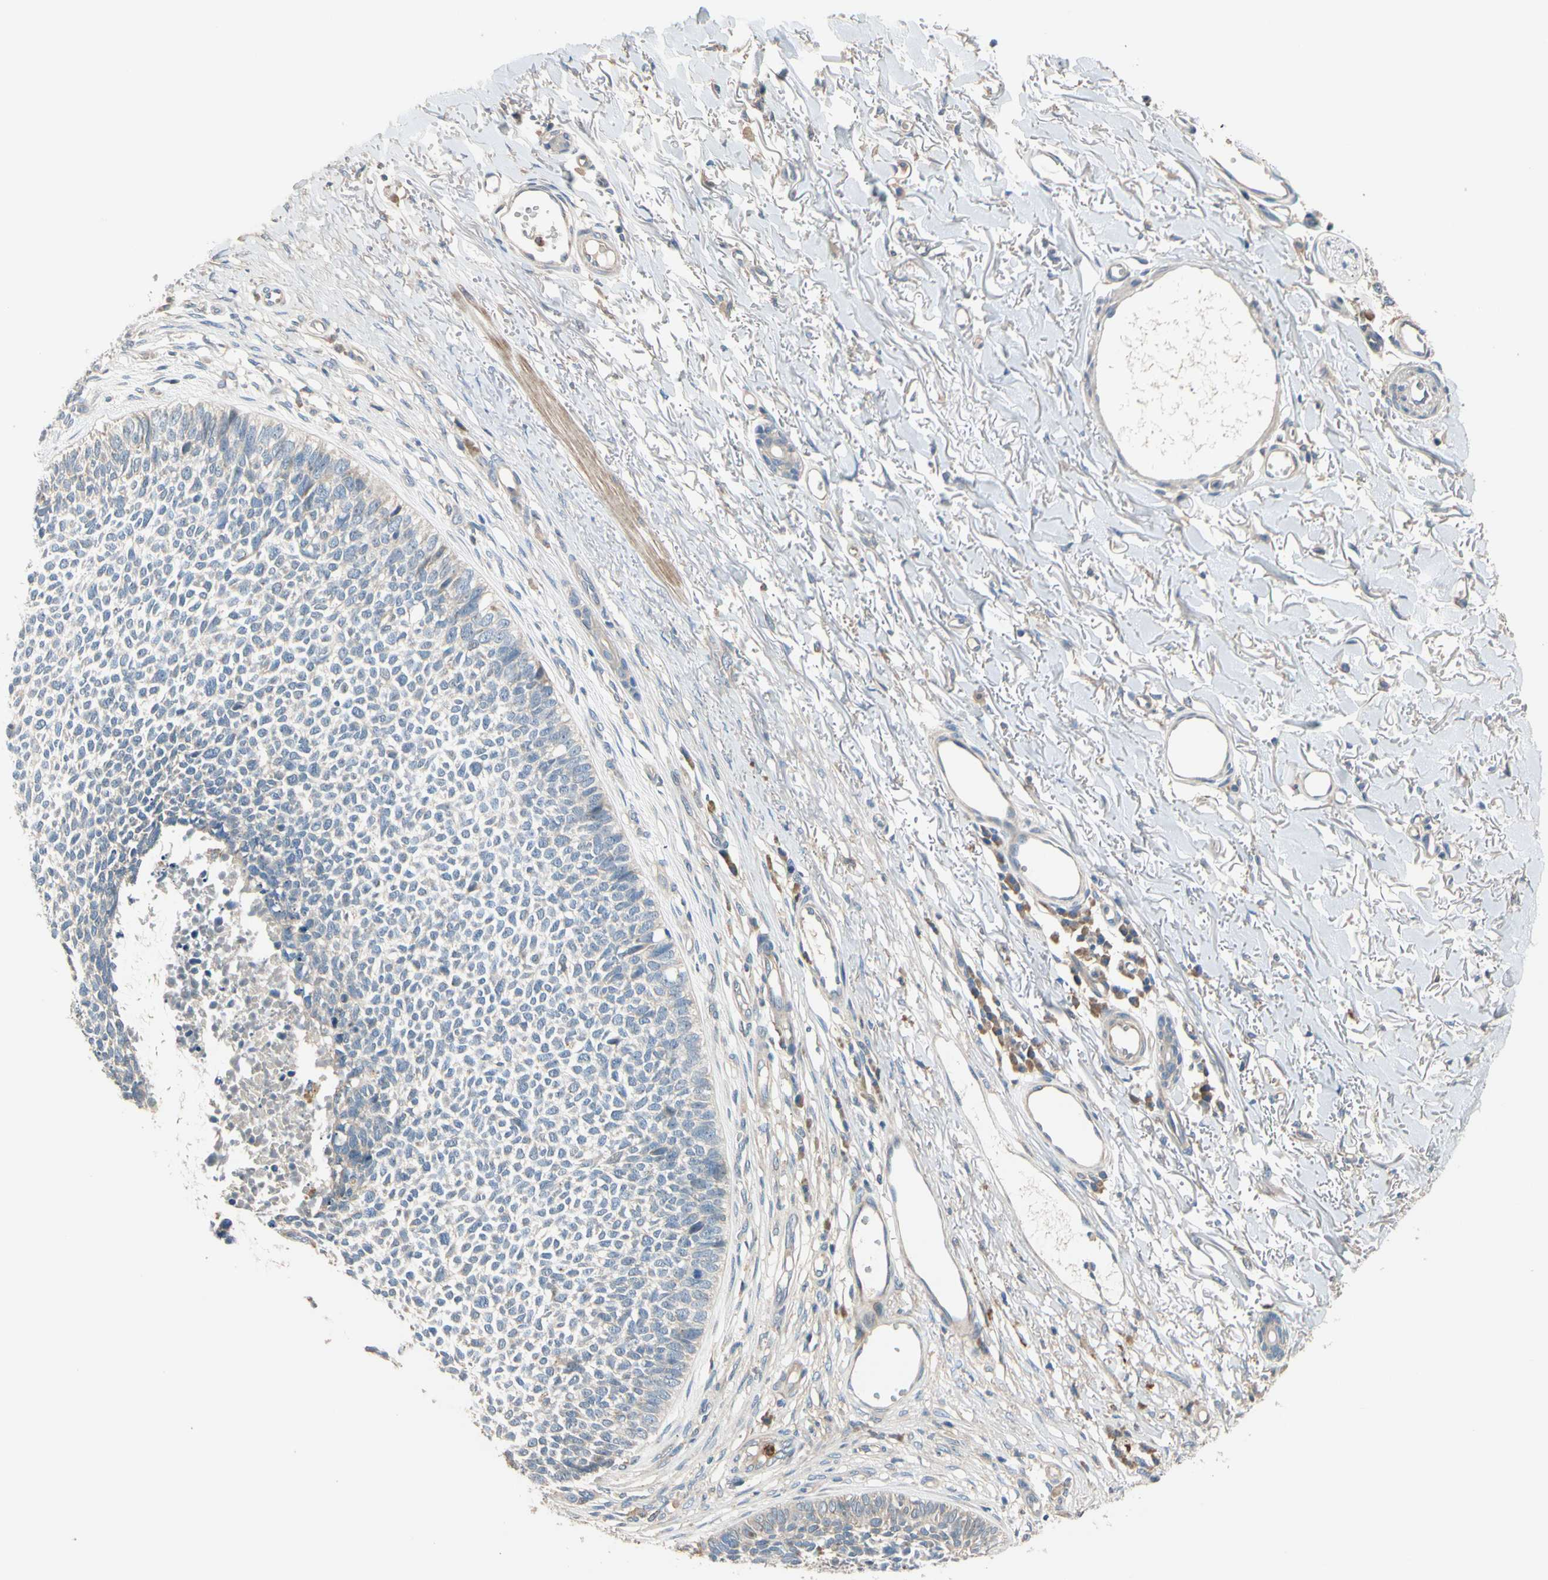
{"staining": {"intensity": "negative", "quantity": "none", "location": "none"}, "tissue": "skin cancer", "cell_type": "Tumor cells", "image_type": "cancer", "snomed": [{"axis": "morphology", "description": "Basal cell carcinoma"}, {"axis": "topography", "description": "Skin"}], "caption": "DAB (3,3'-diaminobenzidine) immunohistochemical staining of human skin cancer (basal cell carcinoma) reveals no significant positivity in tumor cells.", "gene": "SIGLEC5", "patient": {"sex": "female", "age": 84}}